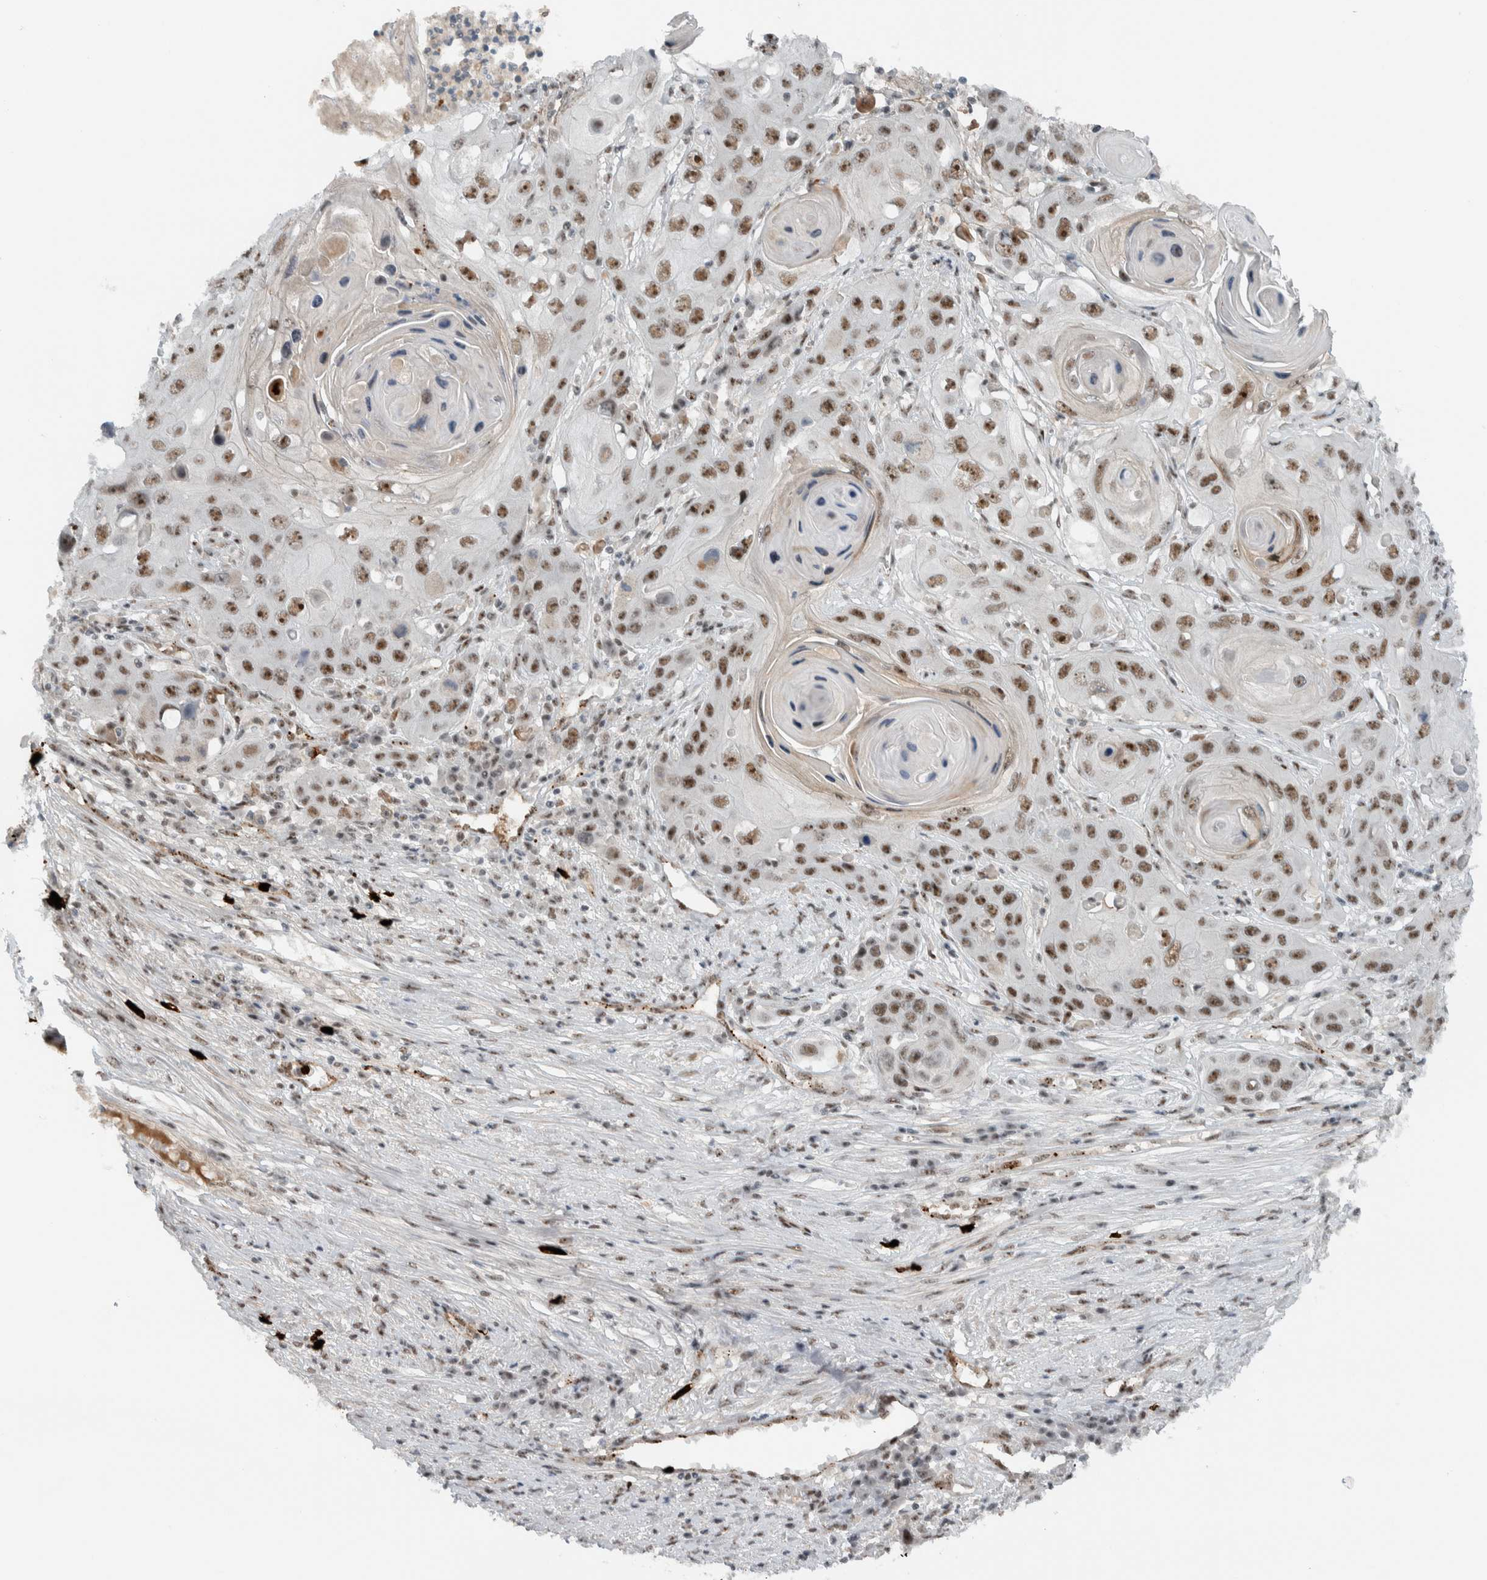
{"staining": {"intensity": "moderate", "quantity": ">75%", "location": "nuclear"}, "tissue": "skin cancer", "cell_type": "Tumor cells", "image_type": "cancer", "snomed": [{"axis": "morphology", "description": "Squamous cell carcinoma, NOS"}, {"axis": "topography", "description": "Skin"}], "caption": "Skin cancer (squamous cell carcinoma) stained for a protein reveals moderate nuclear positivity in tumor cells. Nuclei are stained in blue.", "gene": "ZFP91", "patient": {"sex": "male", "age": 55}}